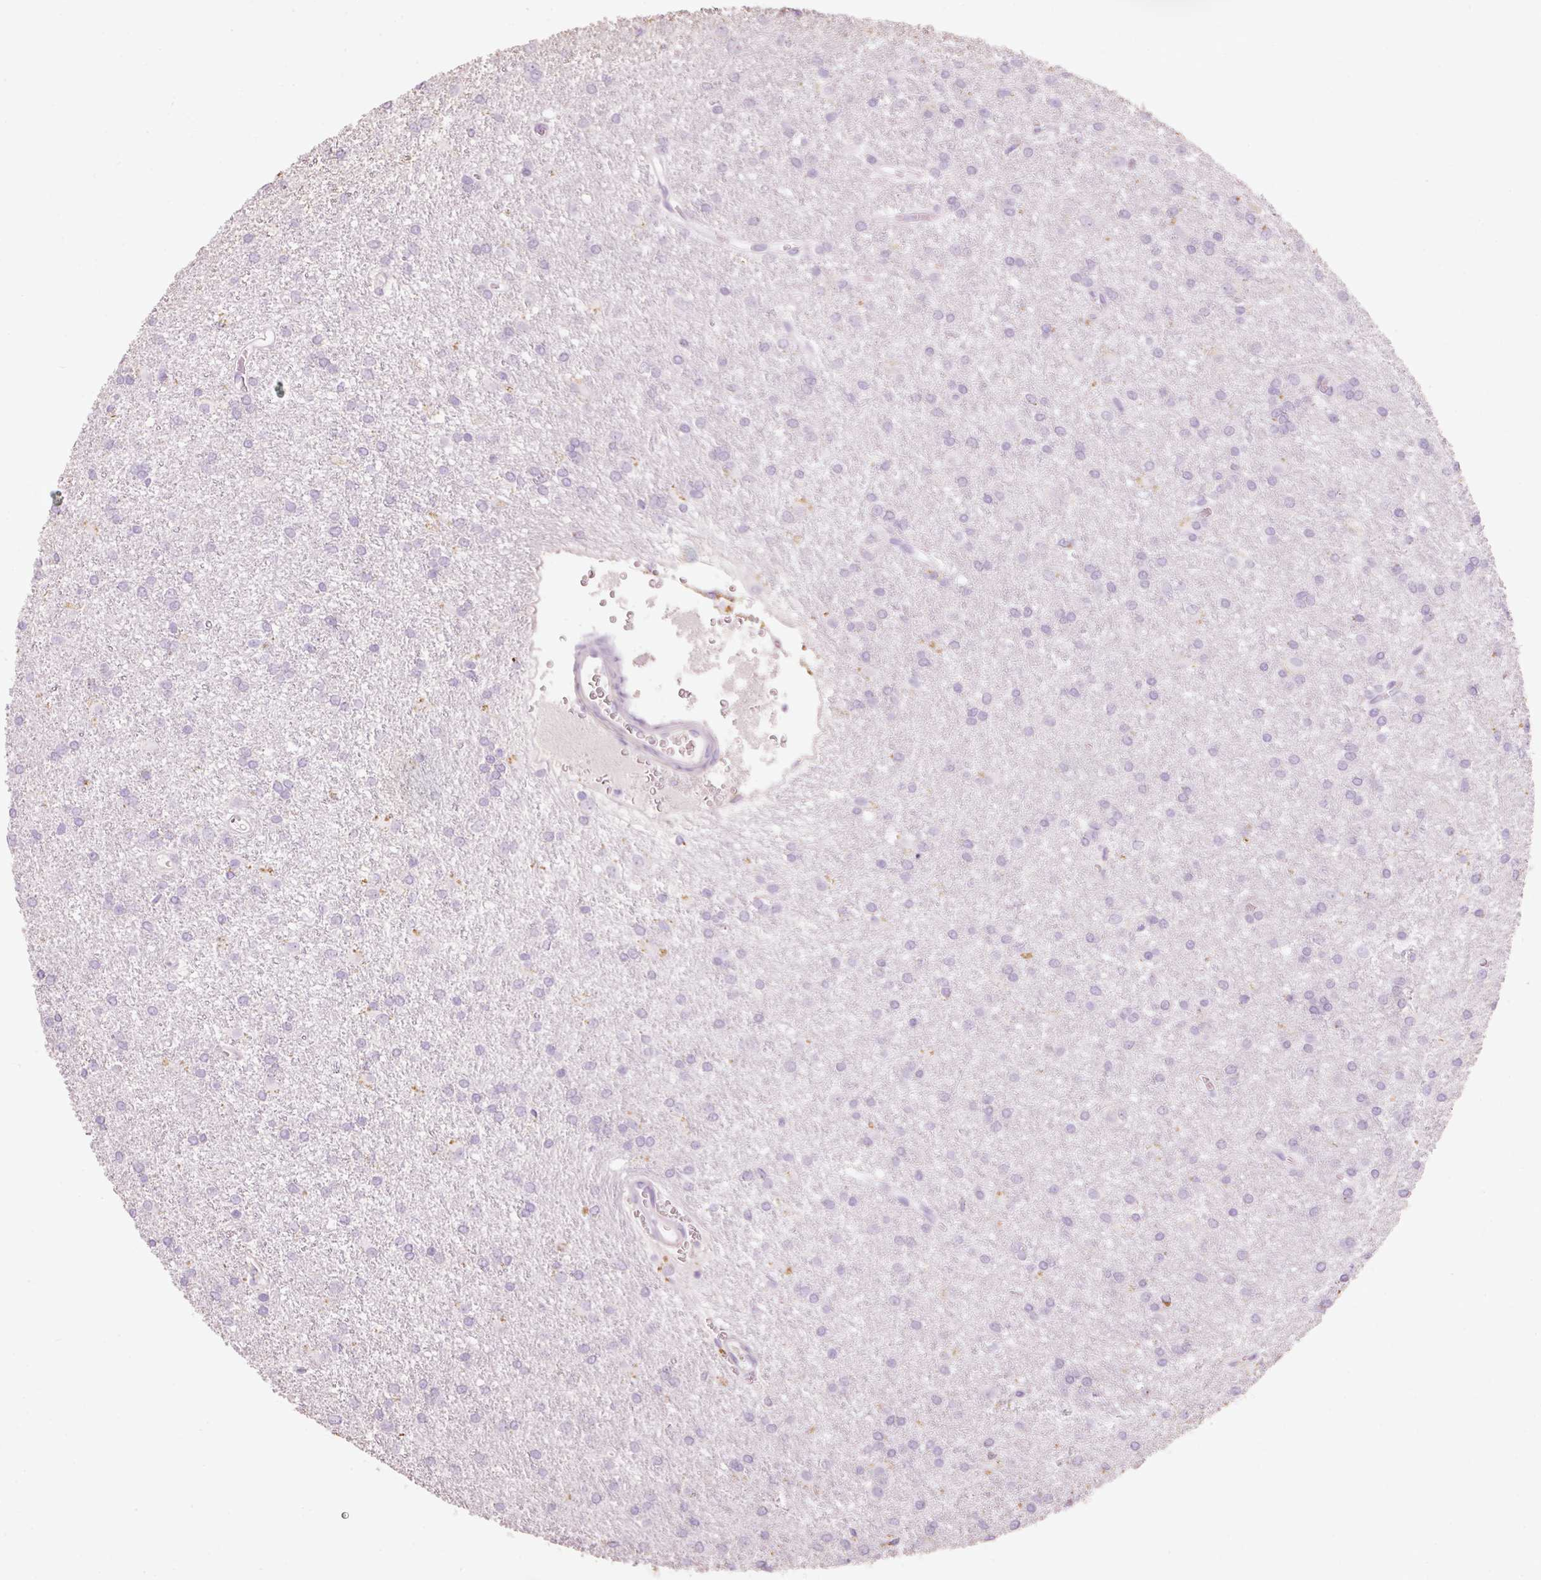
{"staining": {"intensity": "negative", "quantity": "none", "location": "none"}, "tissue": "glioma", "cell_type": "Tumor cells", "image_type": "cancer", "snomed": [{"axis": "morphology", "description": "Glioma, malignant, High grade"}, {"axis": "topography", "description": "Brain"}], "caption": "A high-resolution photomicrograph shows immunohistochemistry staining of glioma, which shows no significant staining in tumor cells.", "gene": "MFAP4", "patient": {"sex": "female", "age": 50}}